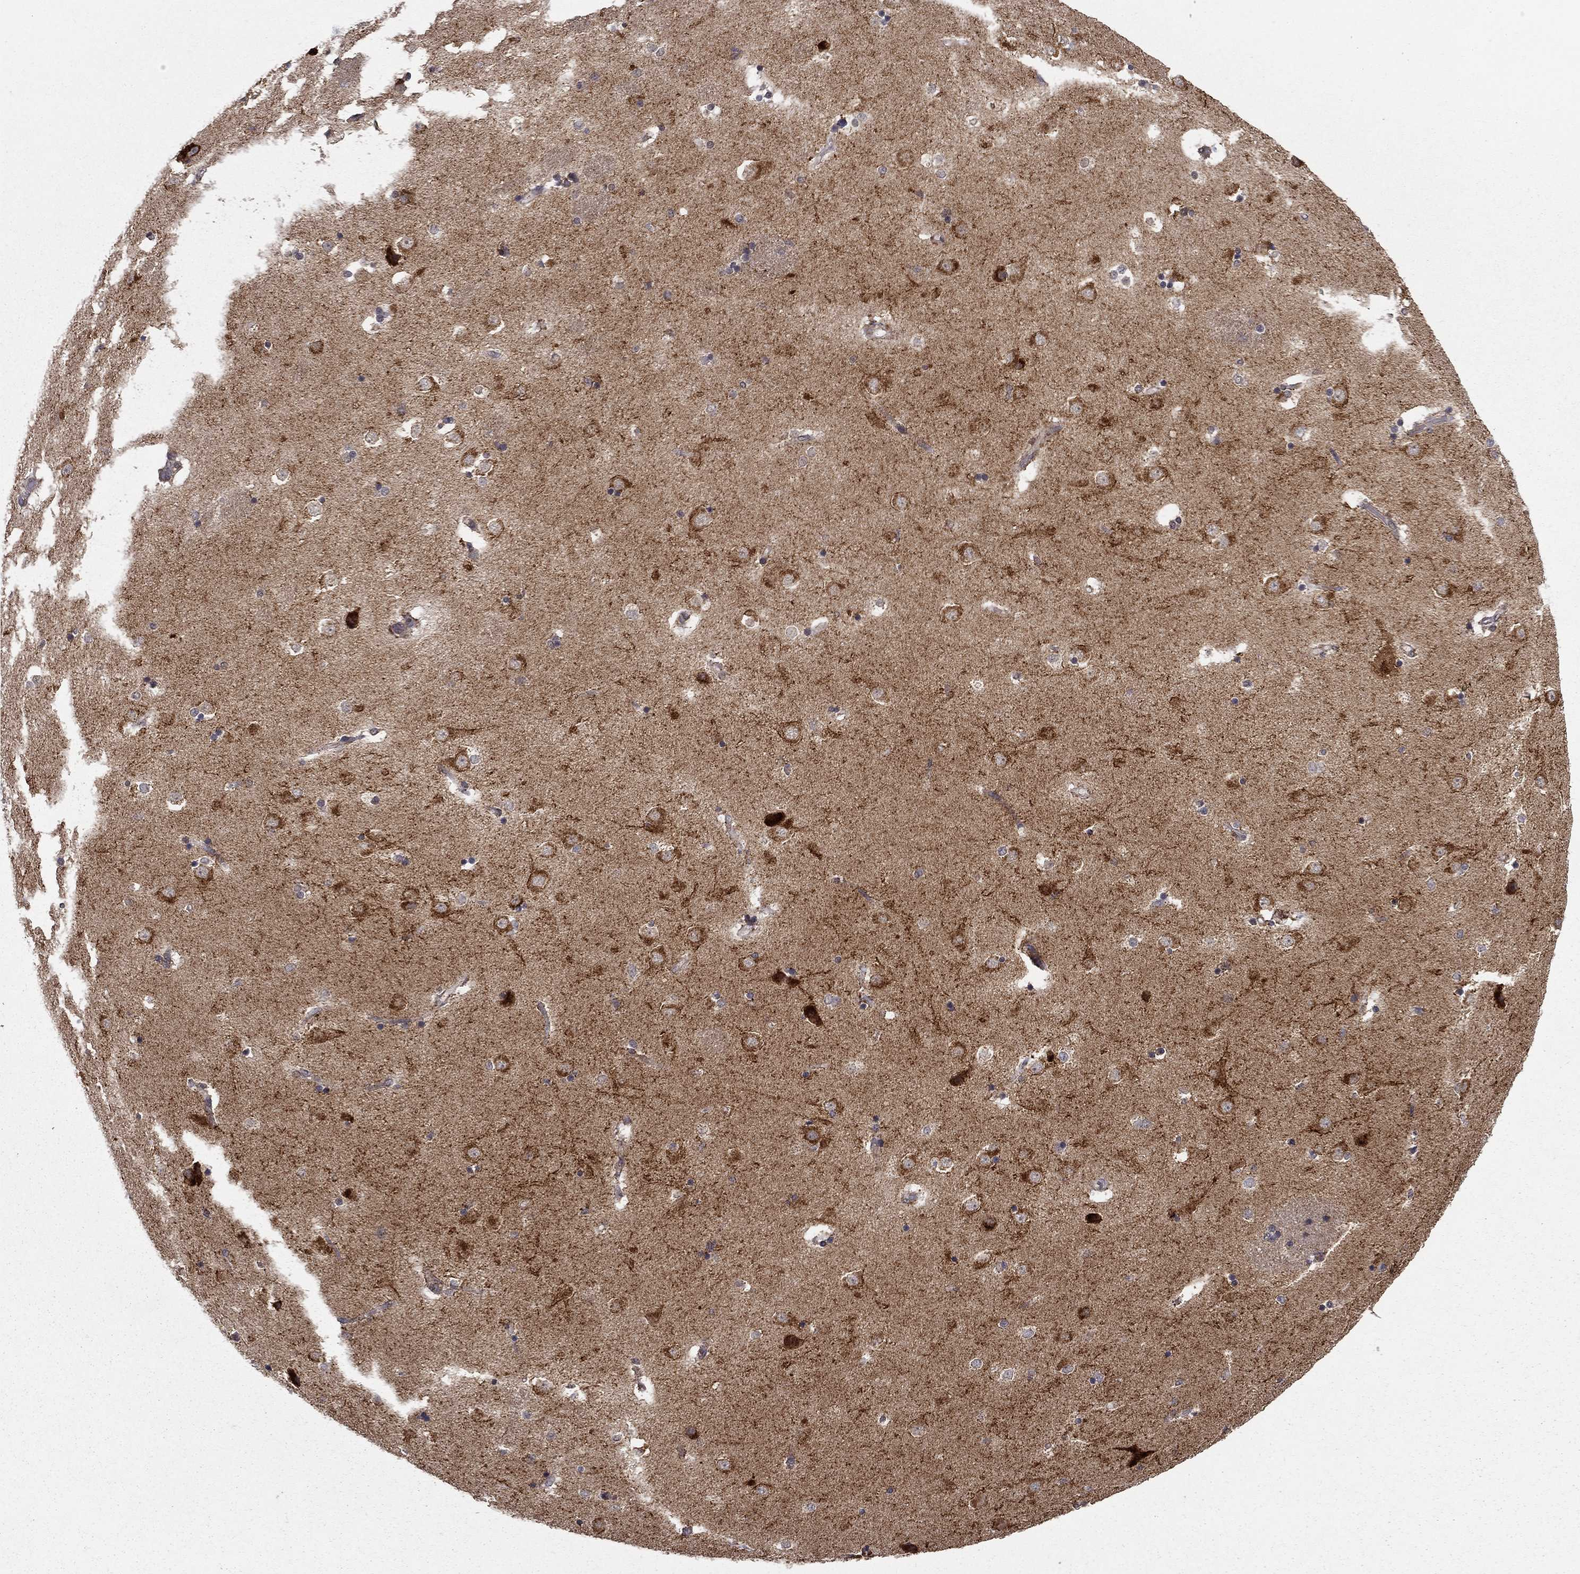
{"staining": {"intensity": "negative", "quantity": "none", "location": "none"}, "tissue": "caudate", "cell_type": "Glial cells", "image_type": "normal", "snomed": [{"axis": "morphology", "description": "Normal tissue, NOS"}, {"axis": "topography", "description": "Lateral ventricle wall"}], "caption": "High power microscopy photomicrograph of an immunohistochemistry image of unremarkable caudate, revealing no significant positivity in glial cells.", "gene": "SLC2A13", "patient": {"sex": "male", "age": 51}}